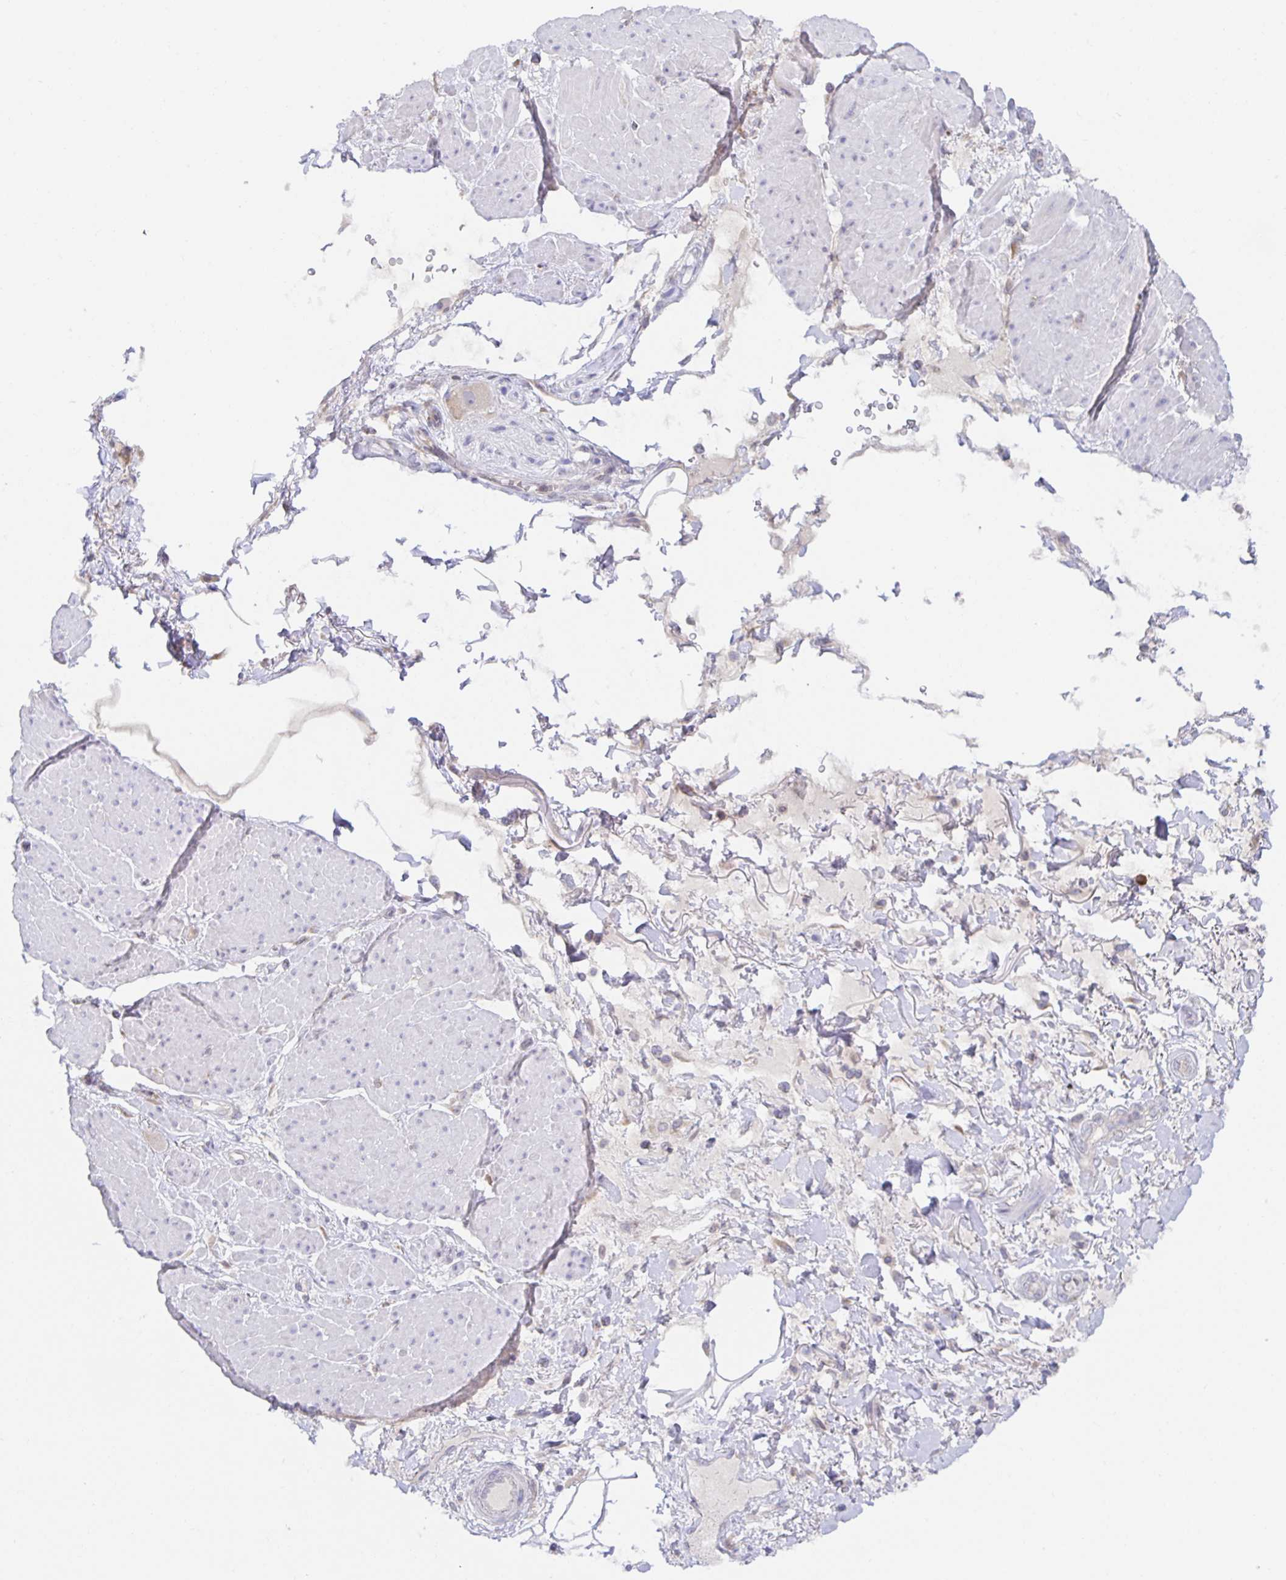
{"staining": {"intensity": "negative", "quantity": "none", "location": "none"}, "tissue": "adipose tissue", "cell_type": "Adipocytes", "image_type": "normal", "snomed": [{"axis": "morphology", "description": "Normal tissue, NOS"}, {"axis": "topography", "description": "Vagina"}, {"axis": "topography", "description": "Peripheral nerve tissue"}], "caption": "DAB immunohistochemical staining of normal adipose tissue shows no significant positivity in adipocytes.", "gene": "BAD", "patient": {"sex": "female", "age": 71}}